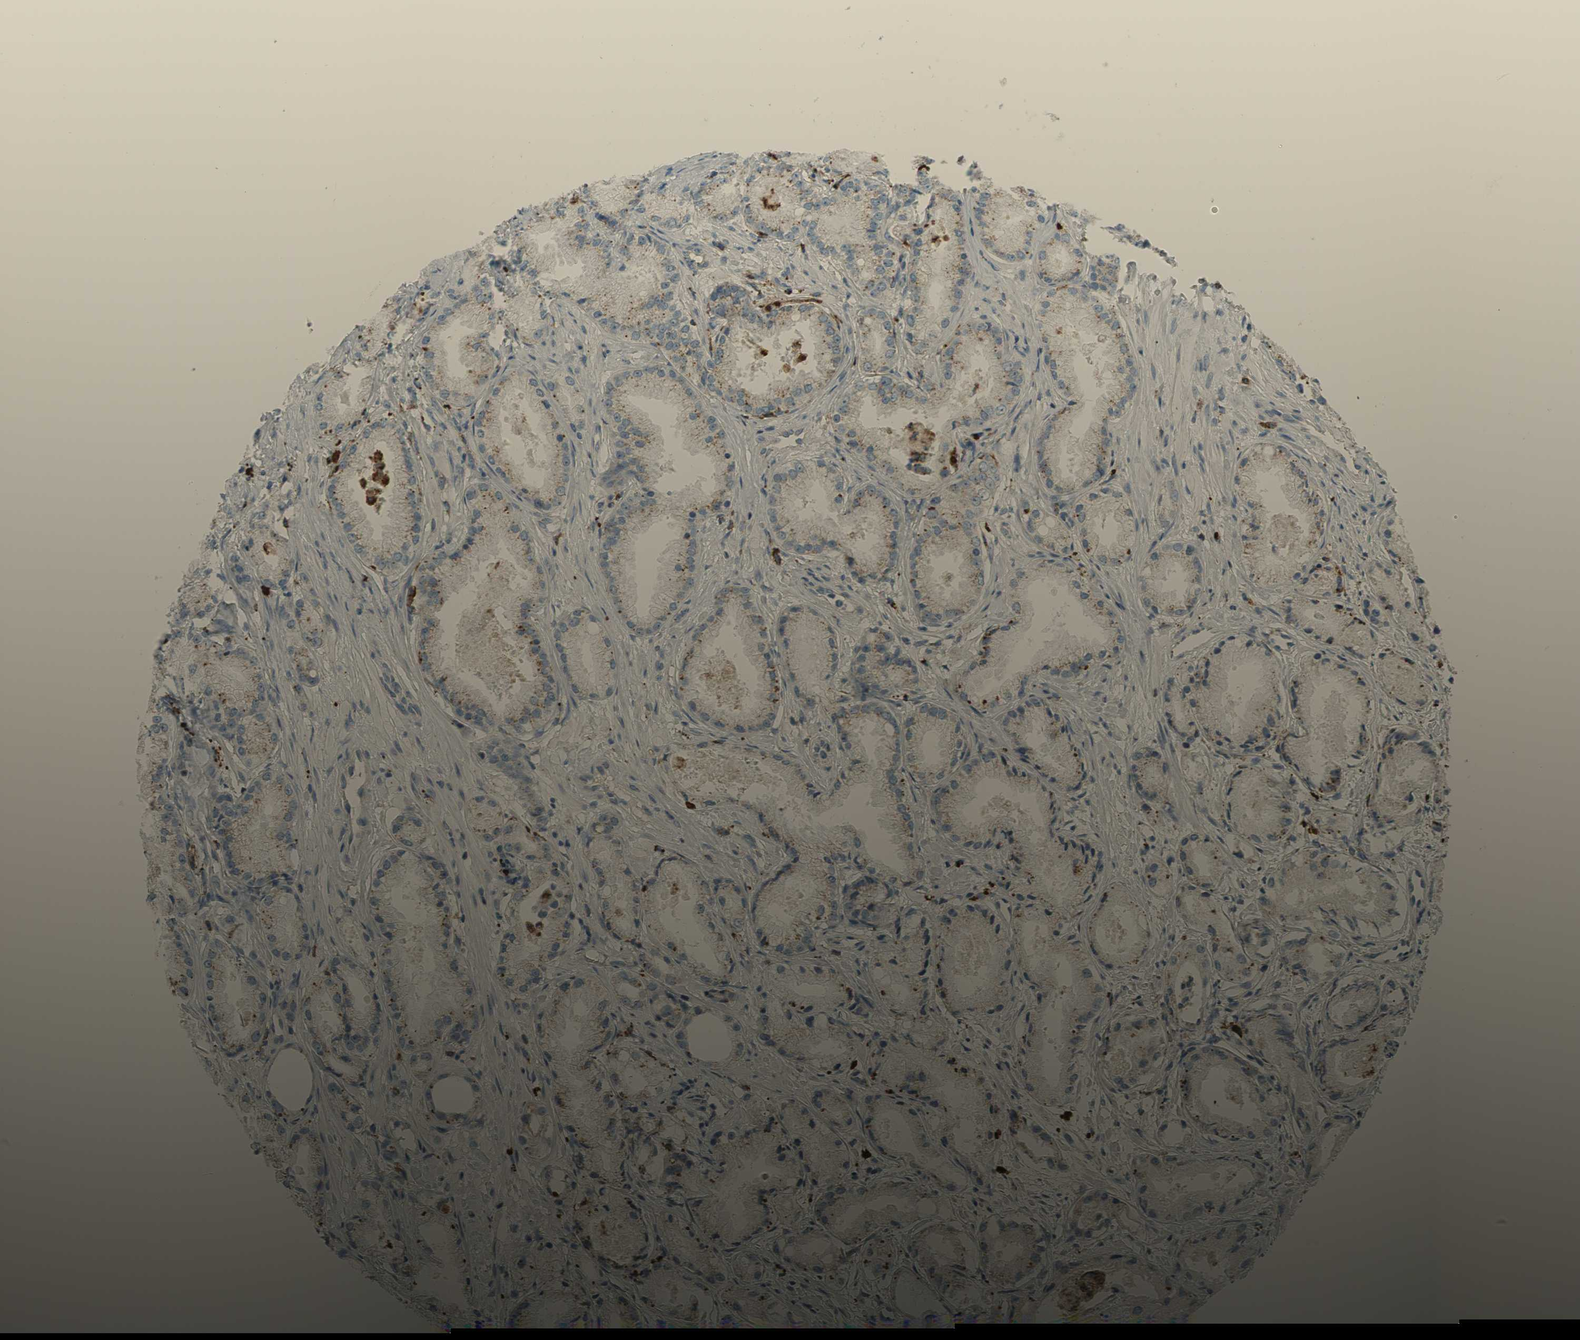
{"staining": {"intensity": "moderate", "quantity": ">75%", "location": "cytoplasmic/membranous"}, "tissue": "prostate cancer", "cell_type": "Tumor cells", "image_type": "cancer", "snomed": [{"axis": "morphology", "description": "Adenocarcinoma, Low grade"}, {"axis": "topography", "description": "Prostate"}], "caption": "Prostate cancer (adenocarcinoma (low-grade)) stained with a protein marker displays moderate staining in tumor cells.", "gene": "CTSD", "patient": {"sex": "male", "age": 72}}